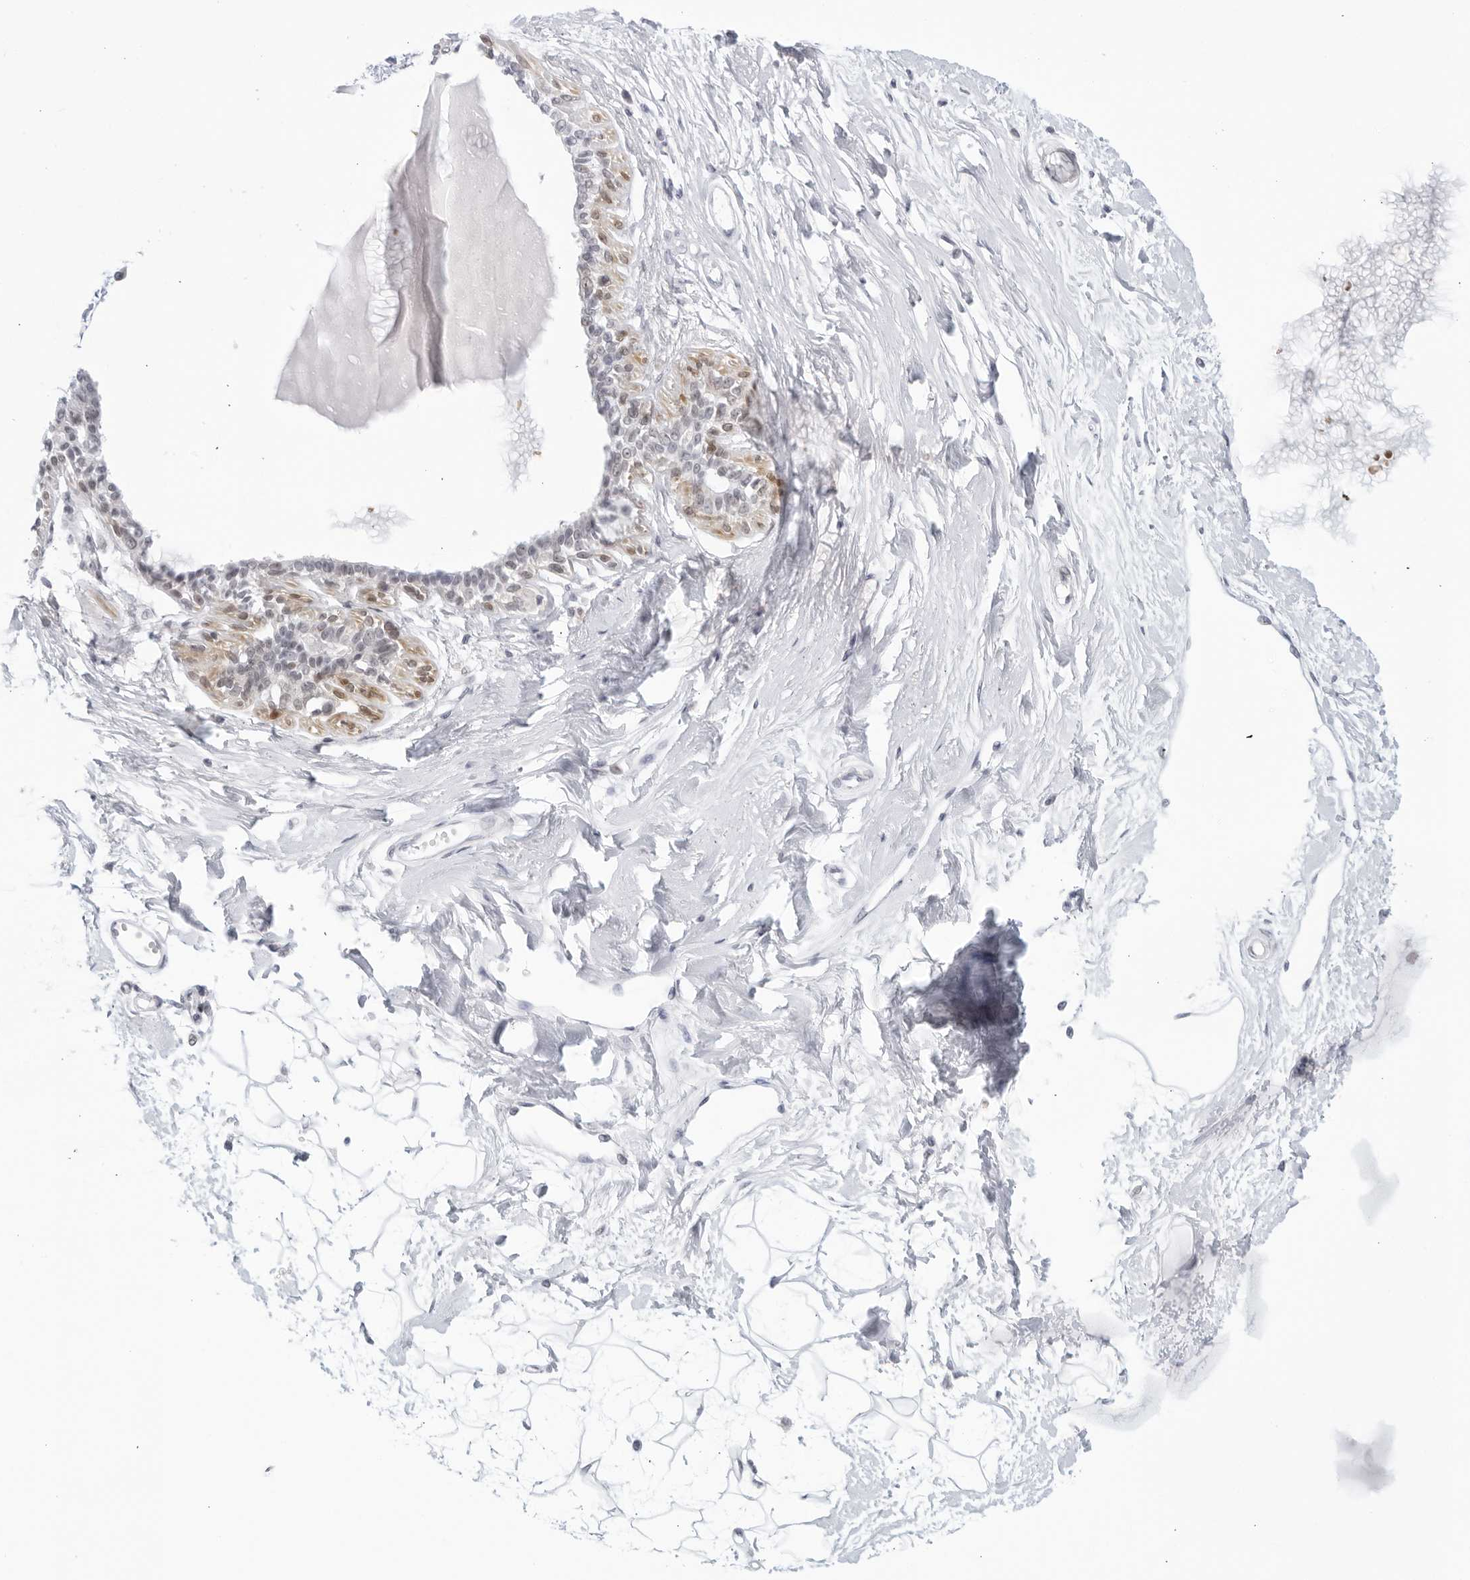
{"staining": {"intensity": "negative", "quantity": "none", "location": "none"}, "tissue": "breast", "cell_type": "Adipocytes", "image_type": "normal", "snomed": [{"axis": "morphology", "description": "Normal tissue, NOS"}, {"axis": "topography", "description": "Breast"}], "caption": "Immunohistochemistry (IHC) image of benign breast: human breast stained with DAB shows no significant protein staining in adipocytes. Nuclei are stained in blue.", "gene": "WDTC1", "patient": {"sex": "female", "age": 45}}